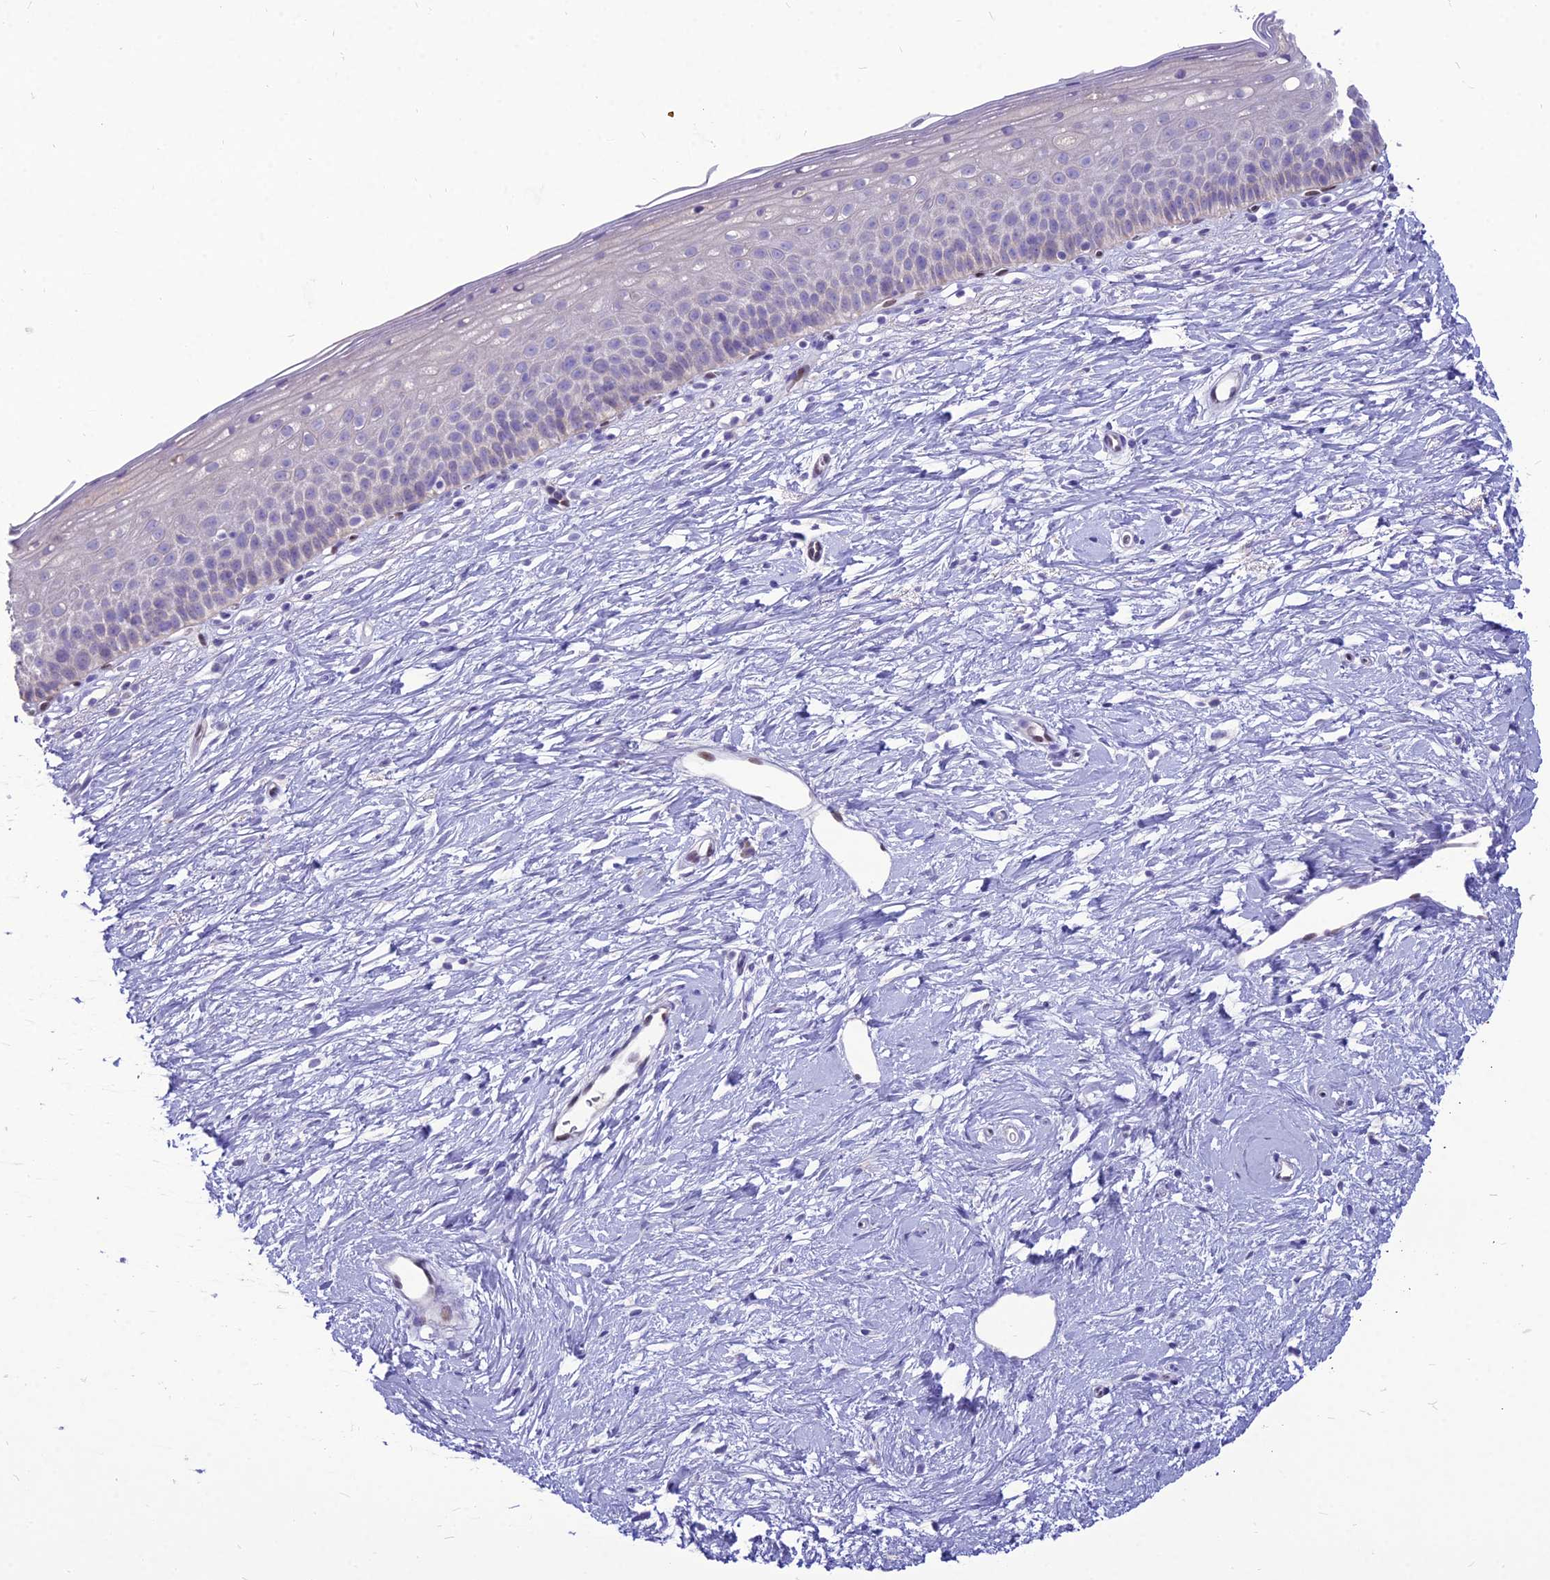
{"staining": {"intensity": "negative", "quantity": "none", "location": "none"}, "tissue": "cervix", "cell_type": "Glandular cells", "image_type": "normal", "snomed": [{"axis": "morphology", "description": "Normal tissue, NOS"}, {"axis": "topography", "description": "Cervix"}], "caption": "Immunohistochemical staining of unremarkable cervix displays no significant staining in glandular cells.", "gene": "NOVA2", "patient": {"sex": "female", "age": 57}}